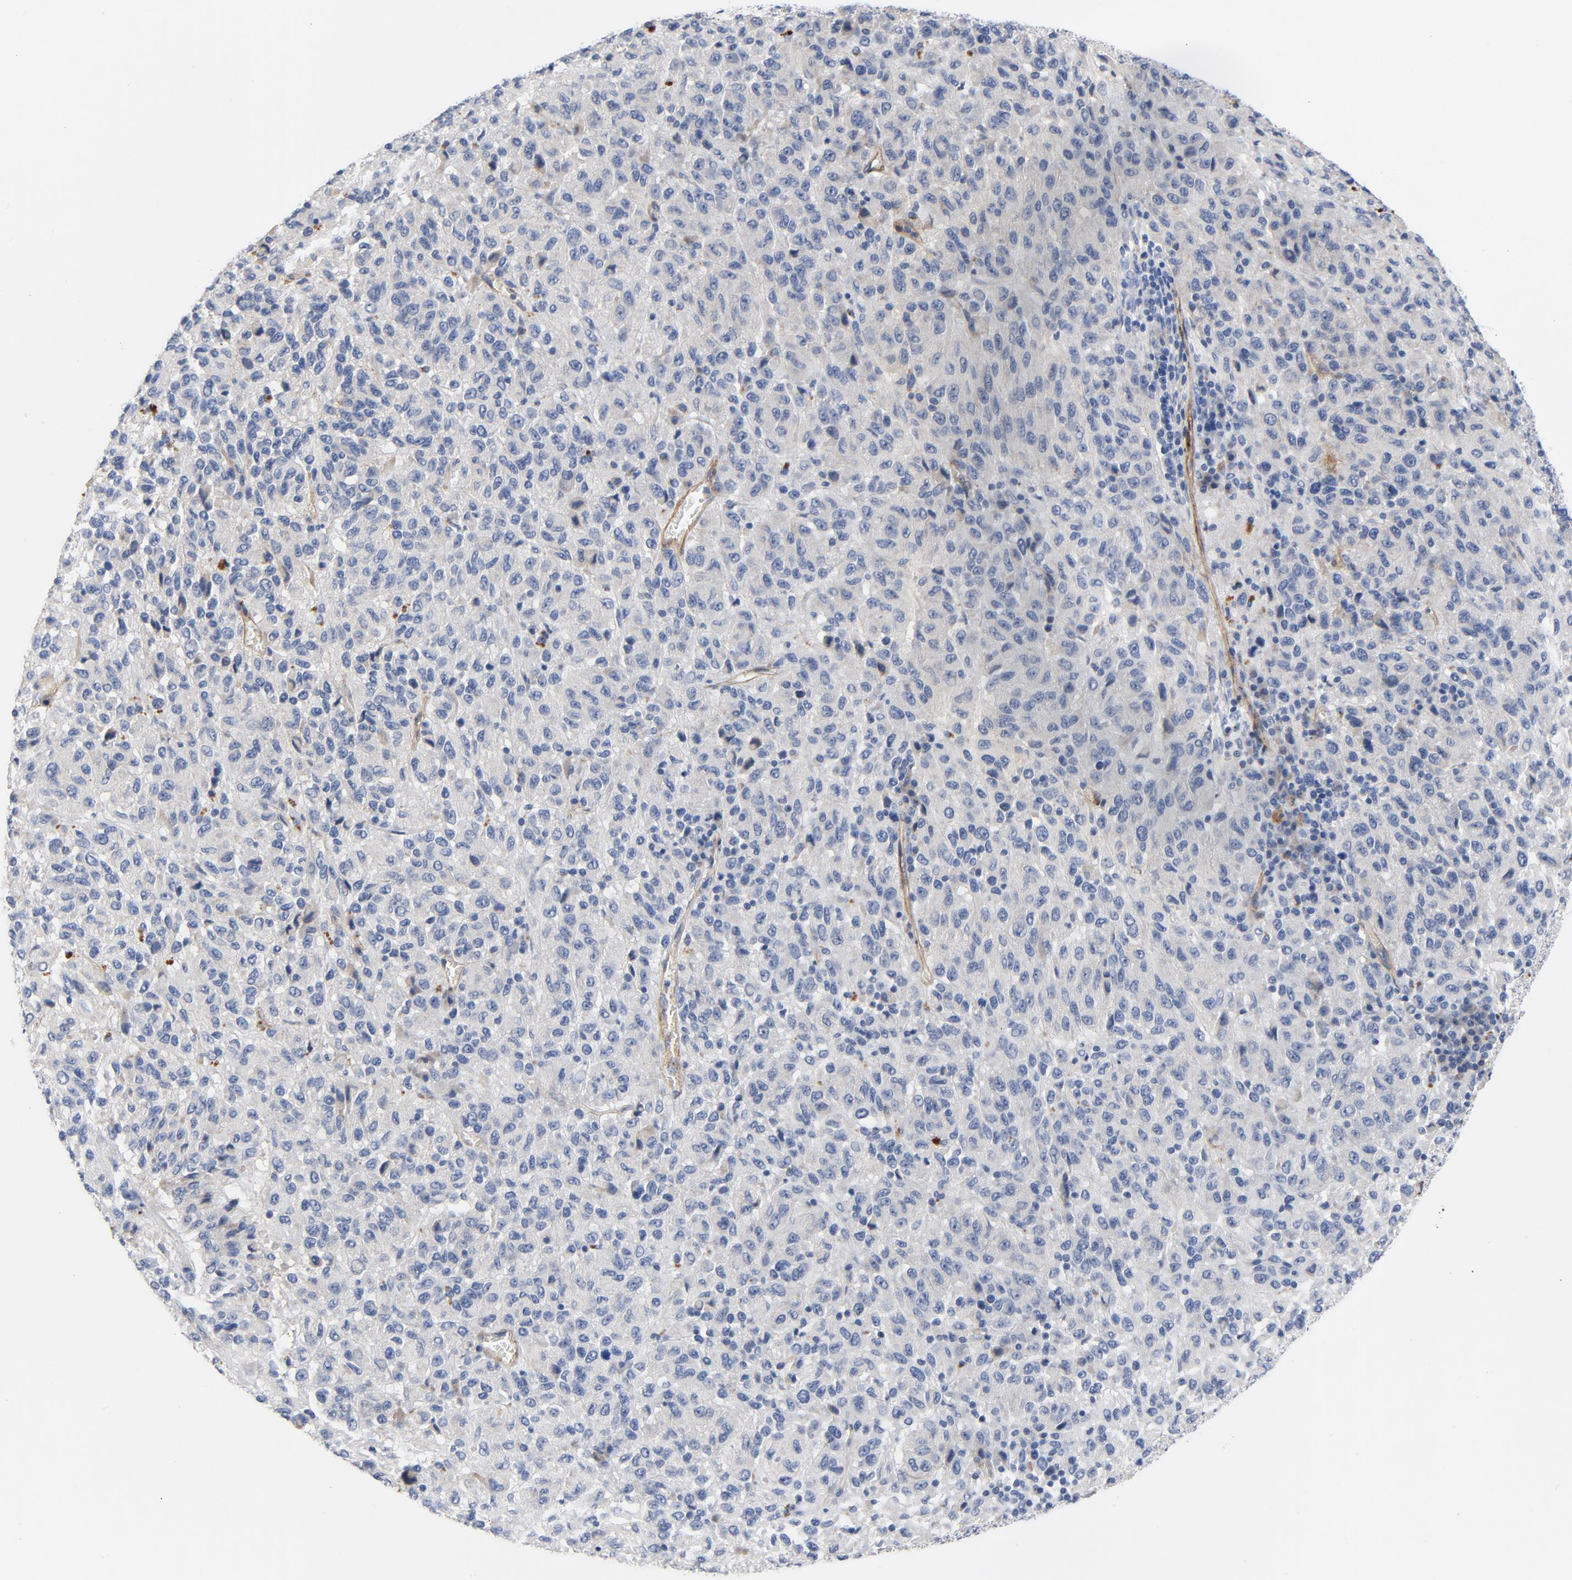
{"staining": {"intensity": "negative", "quantity": "none", "location": "none"}, "tissue": "melanoma", "cell_type": "Tumor cells", "image_type": "cancer", "snomed": [{"axis": "morphology", "description": "Malignant melanoma, Metastatic site"}, {"axis": "topography", "description": "Lung"}], "caption": "IHC of malignant melanoma (metastatic site) shows no positivity in tumor cells.", "gene": "LAMC1", "patient": {"sex": "male", "age": 64}}